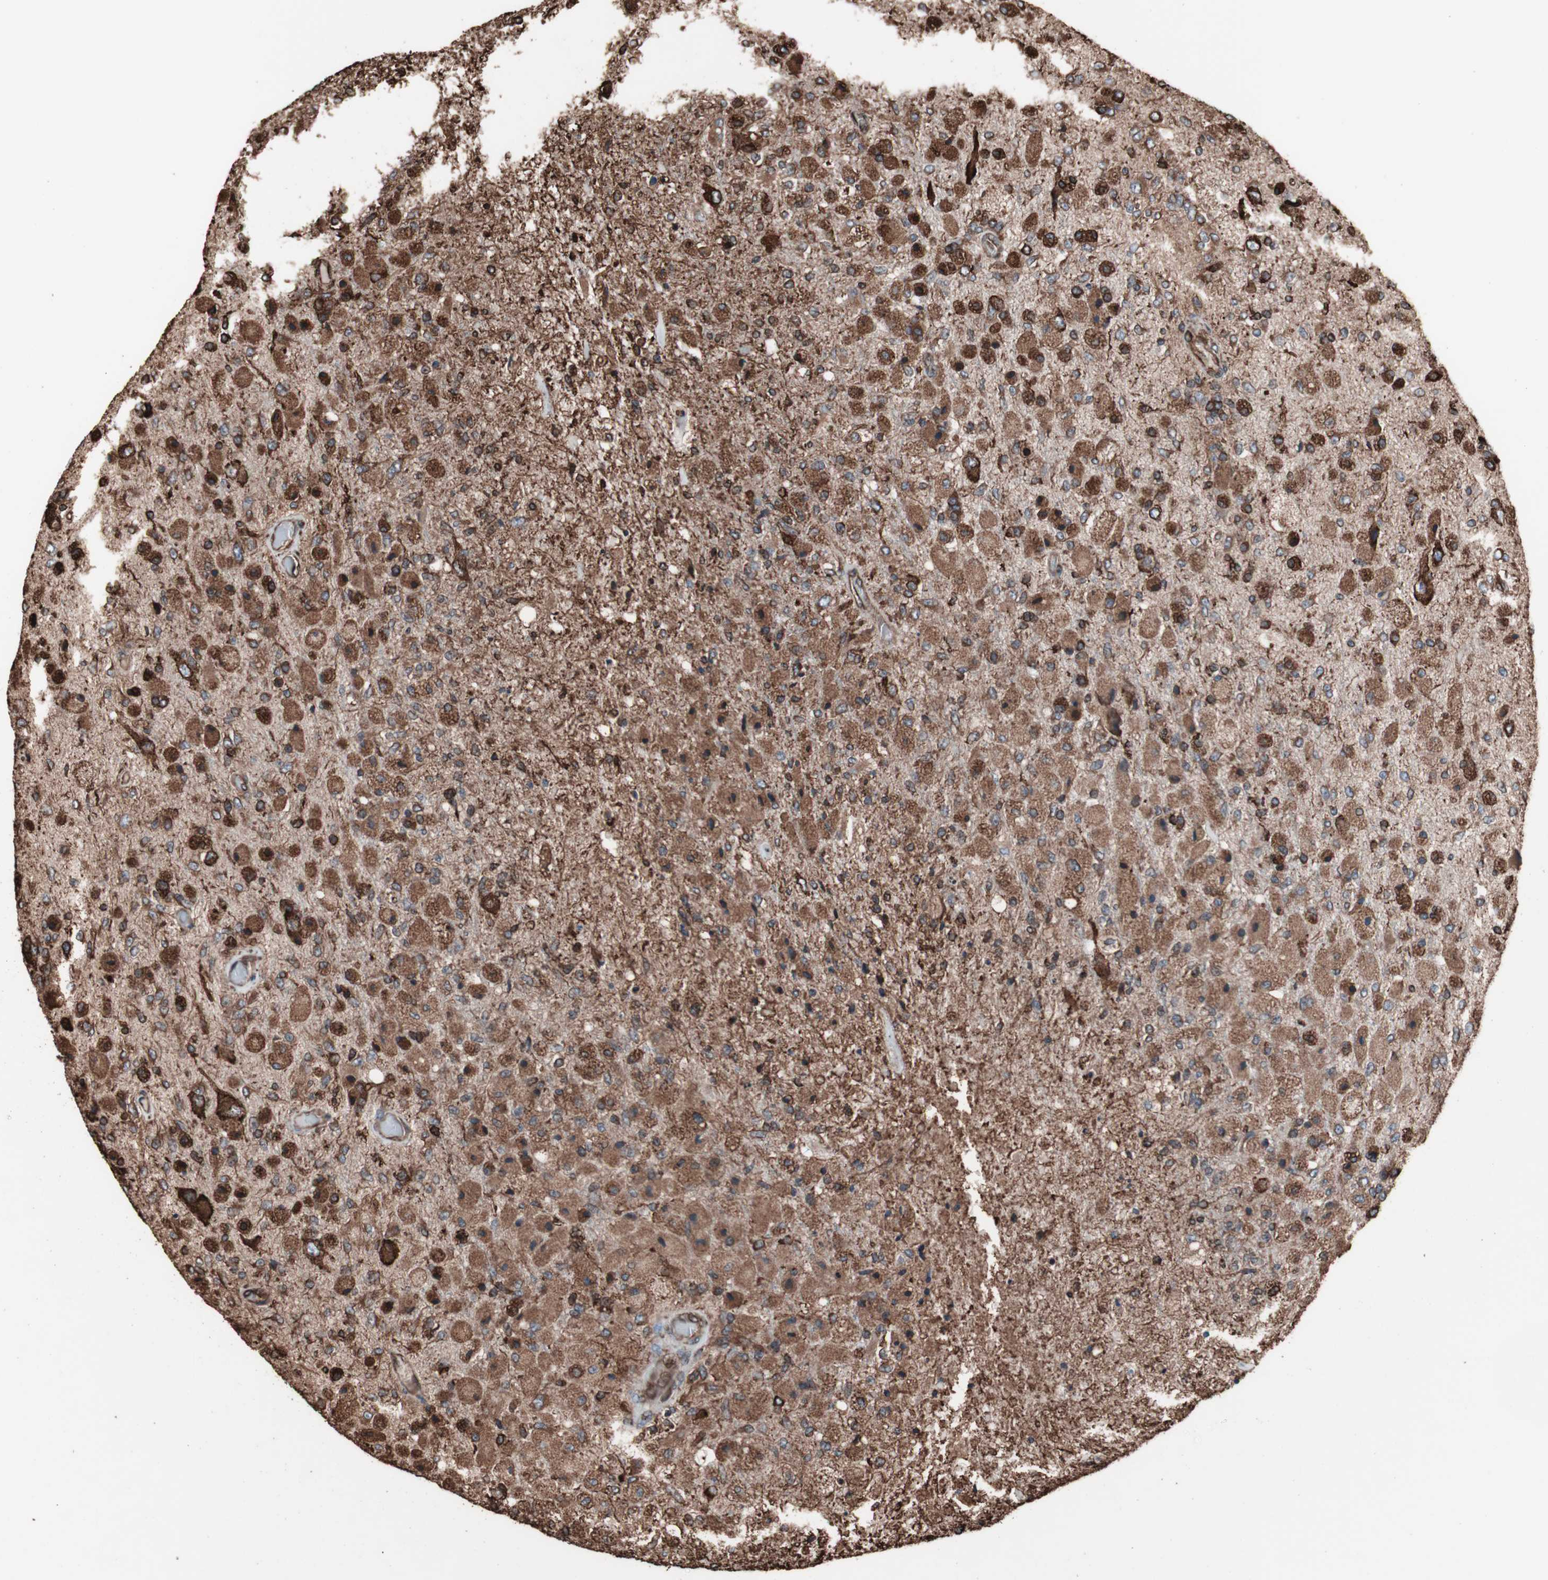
{"staining": {"intensity": "strong", "quantity": ">75%", "location": "cytoplasmic/membranous"}, "tissue": "glioma", "cell_type": "Tumor cells", "image_type": "cancer", "snomed": [{"axis": "morphology", "description": "Normal tissue, NOS"}, {"axis": "morphology", "description": "Glioma, malignant, High grade"}, {"axis": "topography", "description": "Cerebral cortex"}], "caption": "Immunohistochemical staining of human glioma demonstrates high levels of strong cytoplasmic/membranous protein expression in approximately >75% of tumor cells. The staining was performed using DAB, with brown indicating positive protein expression. Nuclei are stained blue with hematoxylin.", "gene": "HSP90B1", "patient": {"sex": "male", "age": 77}}